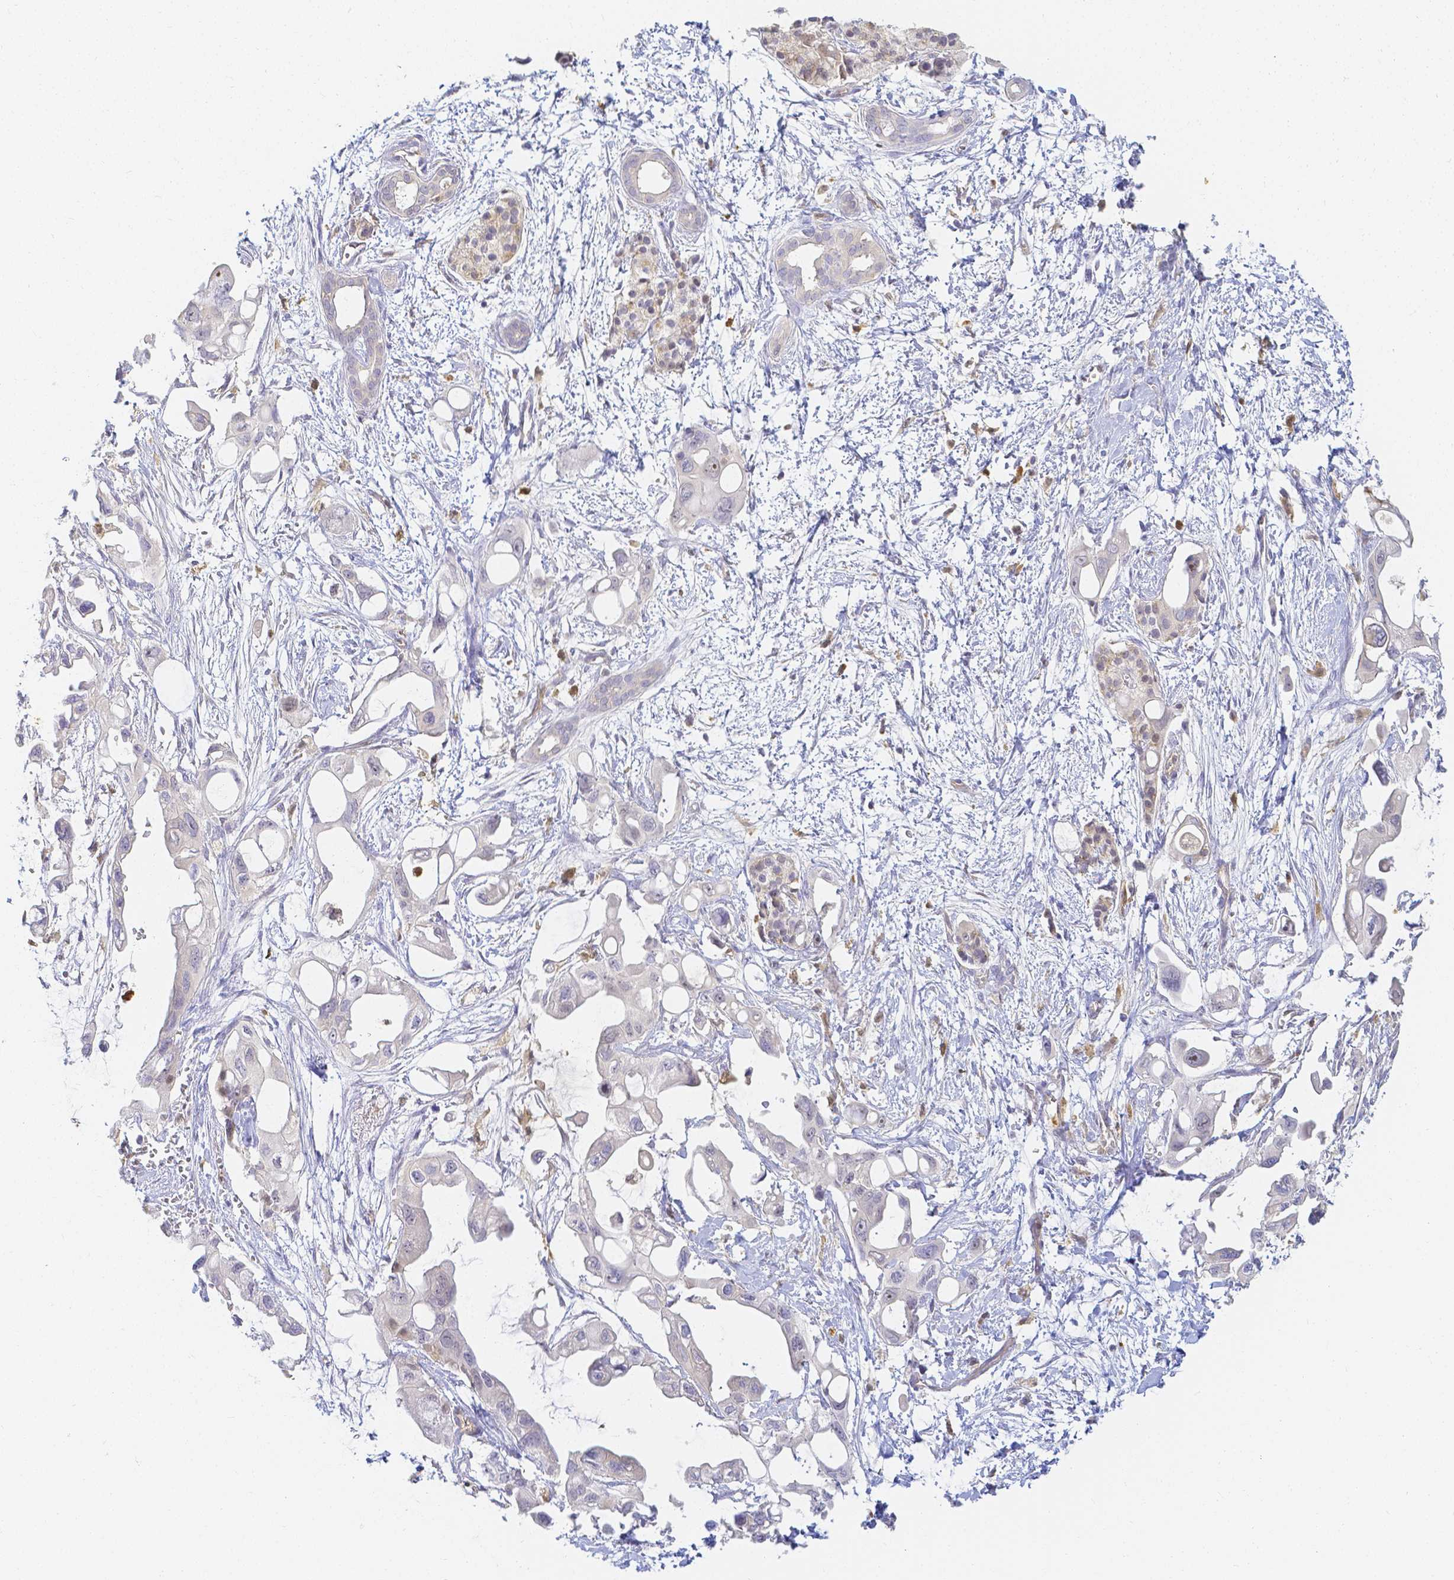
{"staining": {"intensity": "negative", "quantity": "none", "location": "none"}, "tissue": "pancreatic cancer", "cell_type": "Tumor cells", "image_type": "cancer", "snomed": [{"axis": "morphology", "description": "Adenocarcinoma, NOS"}, {"axis": "topography", "description": "Pancreas"}], "caption": "IHC image of human pancreatic cancer stained for a protein (brown), which demonstrates no positivity in tumor cells.", "gene": "KCNH1", "patient": {"sex": "male", "age": 61}}